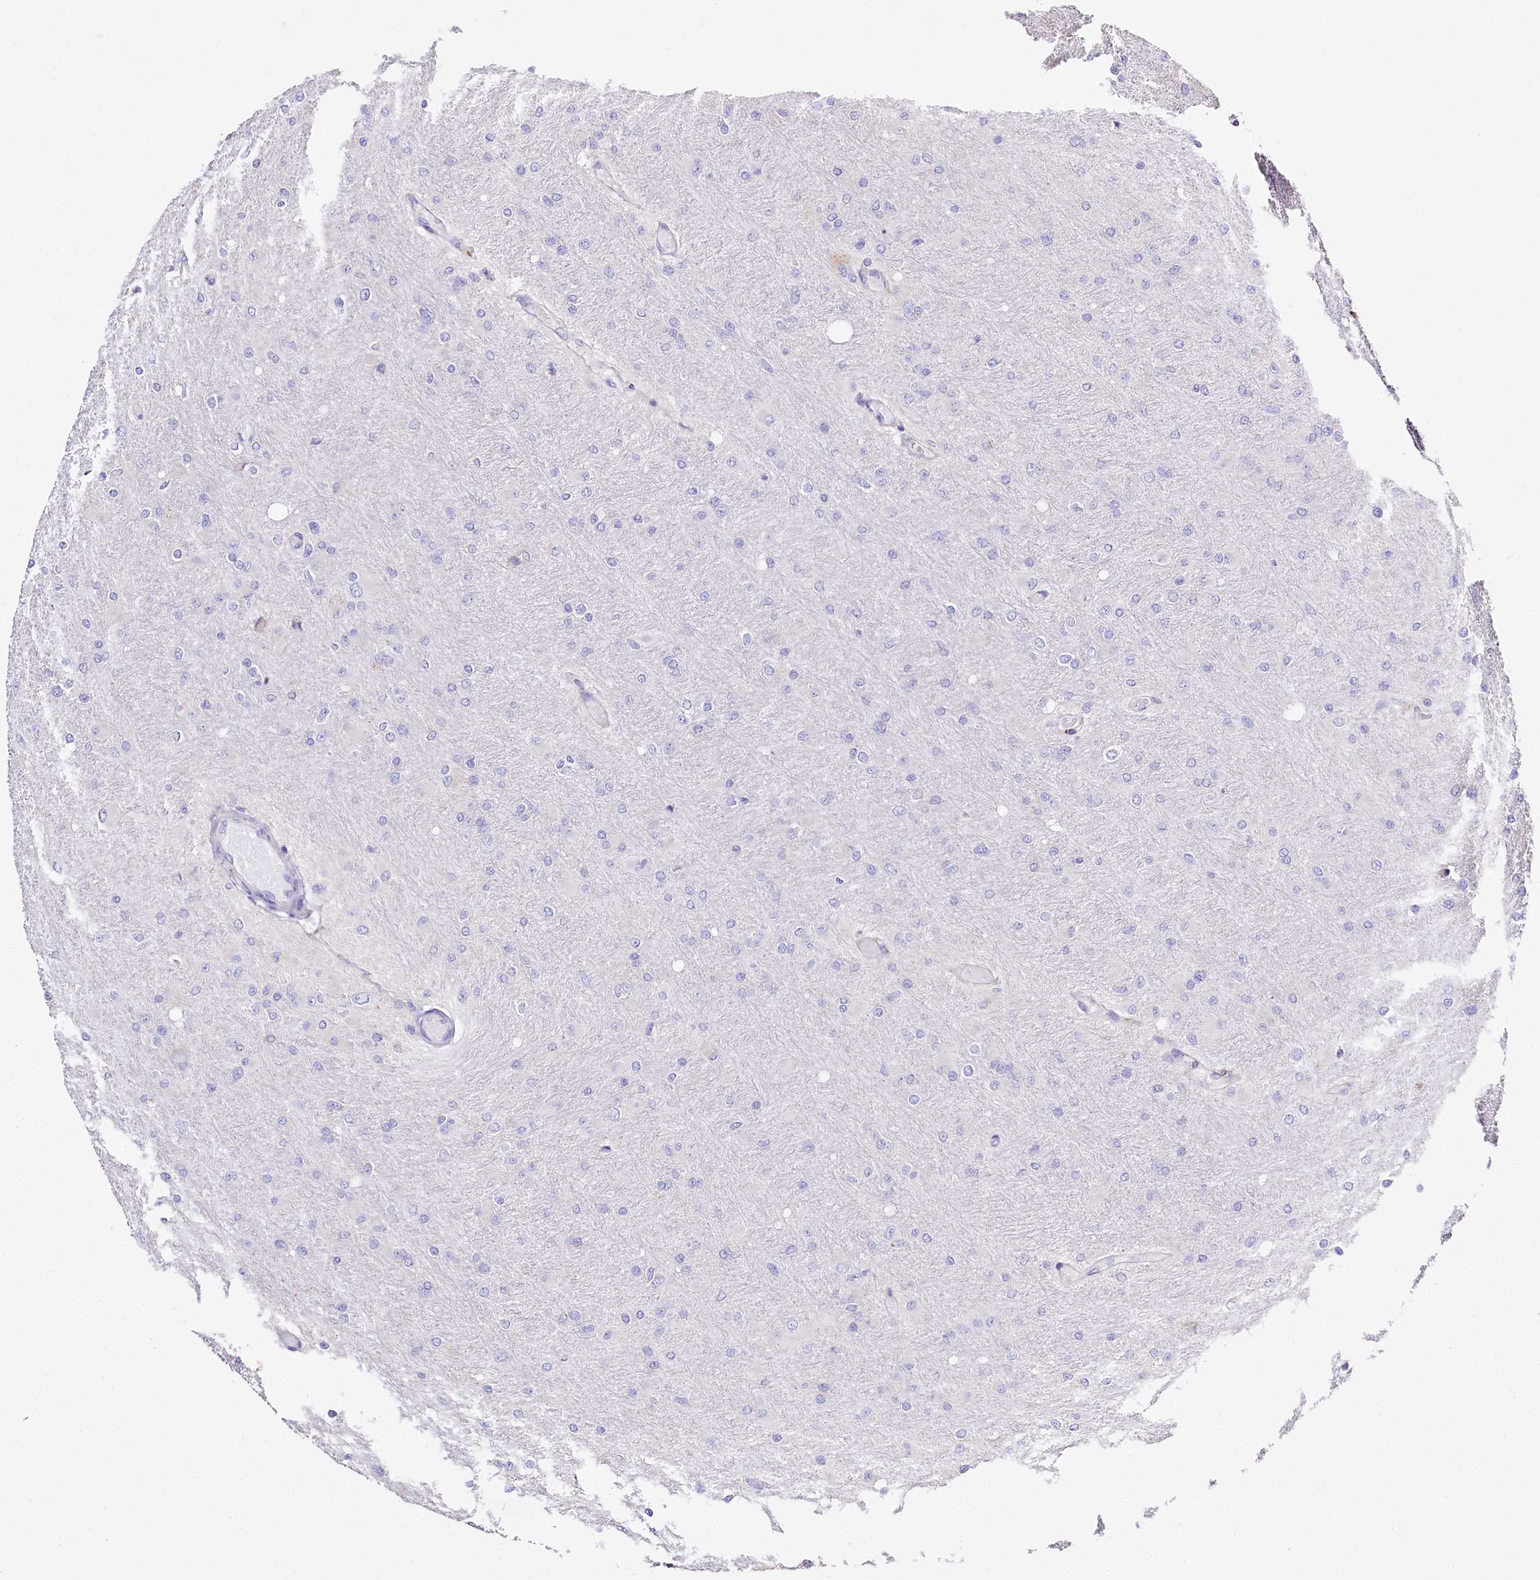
{"staining": {"intensity": "negative", "quantity": "none", "location": "none"}, "tissue": "glioma", "cell_type": "Tumor cells", "image_type": "cancer", "snomed": [{"axis": "morphology", "description": "Glioma, malignant, High grade"}, {"axis": "topography", "description": "Cerebral cortex"}], "caption": "High power microscopy histopathology image of an immunohistochemistry micrograph of glioma, revealing no significant positivity in tumor cells.", "gene": "PTER", "patient": {"sex": "female", "age": 36}}